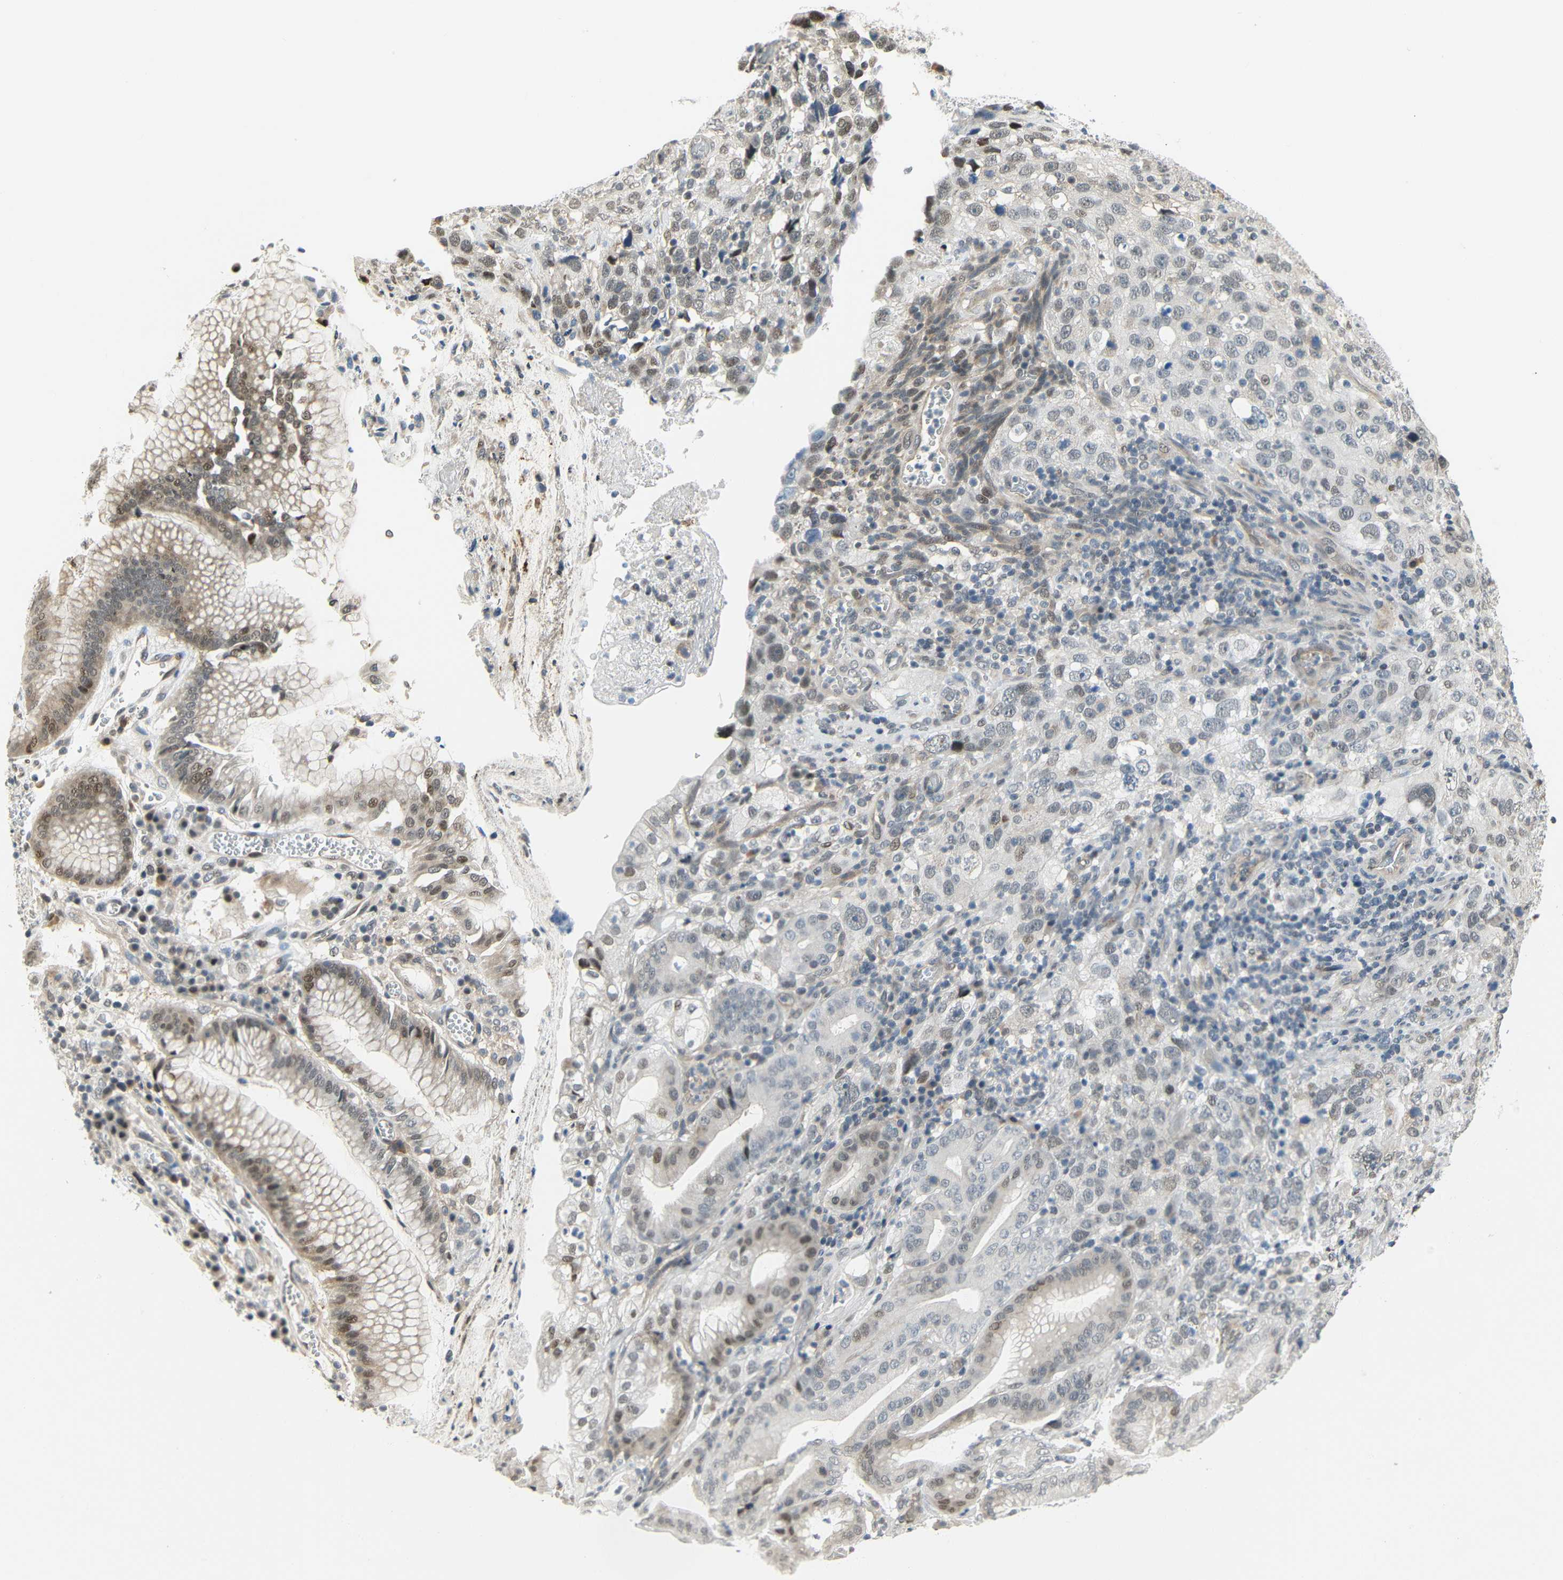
{"staining": {"intensity": "moderate", "quantity": "25%-75%", "location": "cytoplasmic/membranous,nuclear"}, "tissue": "stomach cancer", "cell_type": "Tumor cells", "image_type": "cancer", "snomed": [{"axis": "morphology", "description": "Normal tissue, NOS"}, {"axis": "morphology", "description": "Adenocarcinoma, NOS"}, {"axis": "topography", "description": "Stomach"}], "caption": "A high-resolution image shows immunohistochemistry staining of stomach adenocarcinoma, which displays moderate cytoplasmic/membranous and nuclear positivity in approximately 25%-75% of tumor cells.", "gene": "IMPG2", "patient": {"sex": "male", "age": 48}}